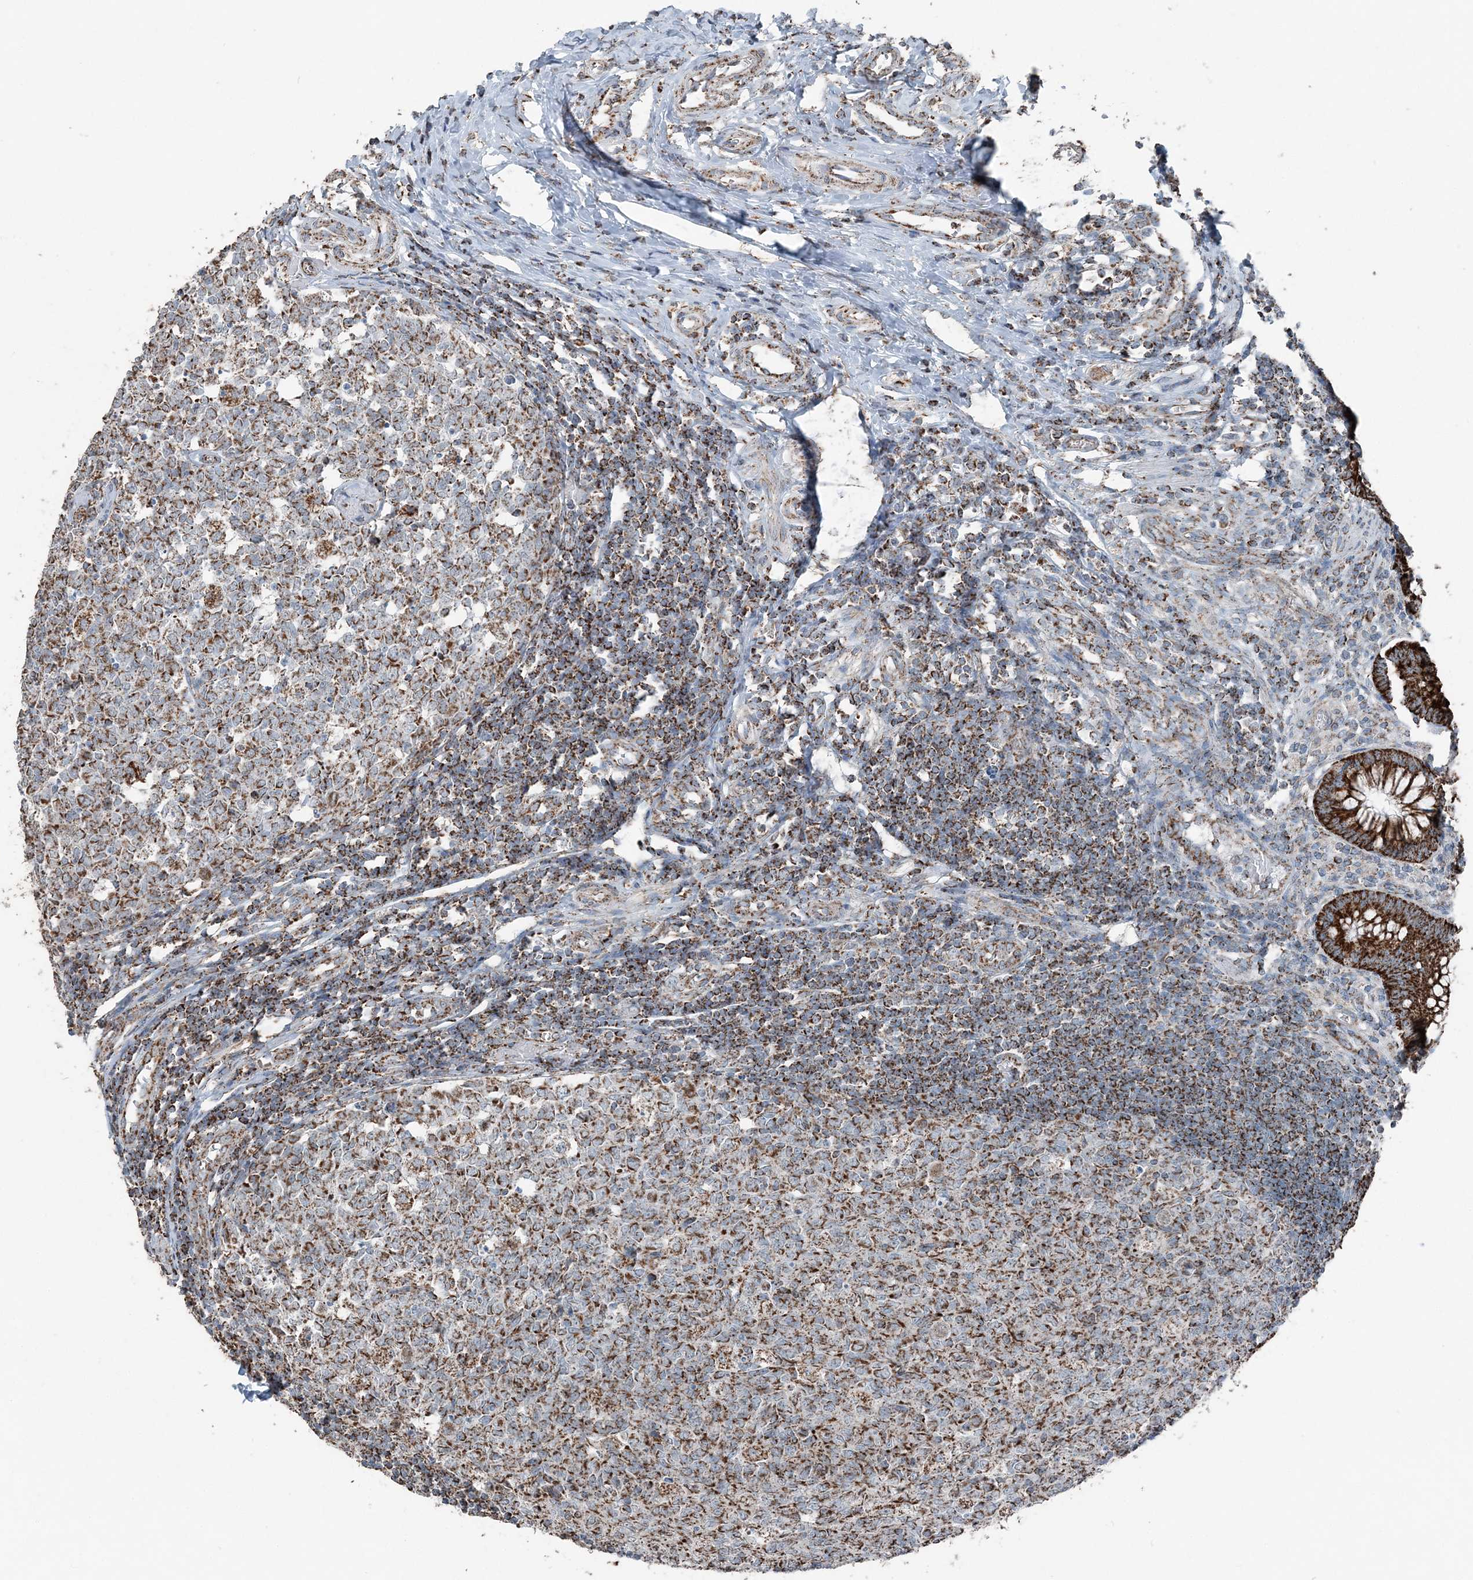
{"staining": {"intensity": "strong", "quantity": ">75%", "location": "cytoplasmic/membranous"}, "tissue": "appendix", "cell_type": "Glandular cells", "image_type": "normal", "snomed": [{"axis": "morphology", "description": "Normal tissue, NOS"}, {"axis": "topography", "description": "Appendix"}], "caption": "Appendix stained with IHC shows strong cytoplasmic/membranous staining in about >75% of glandular cells.", "gene": "SUCLG1", "patient": {"sex": "male", "age": 14}}